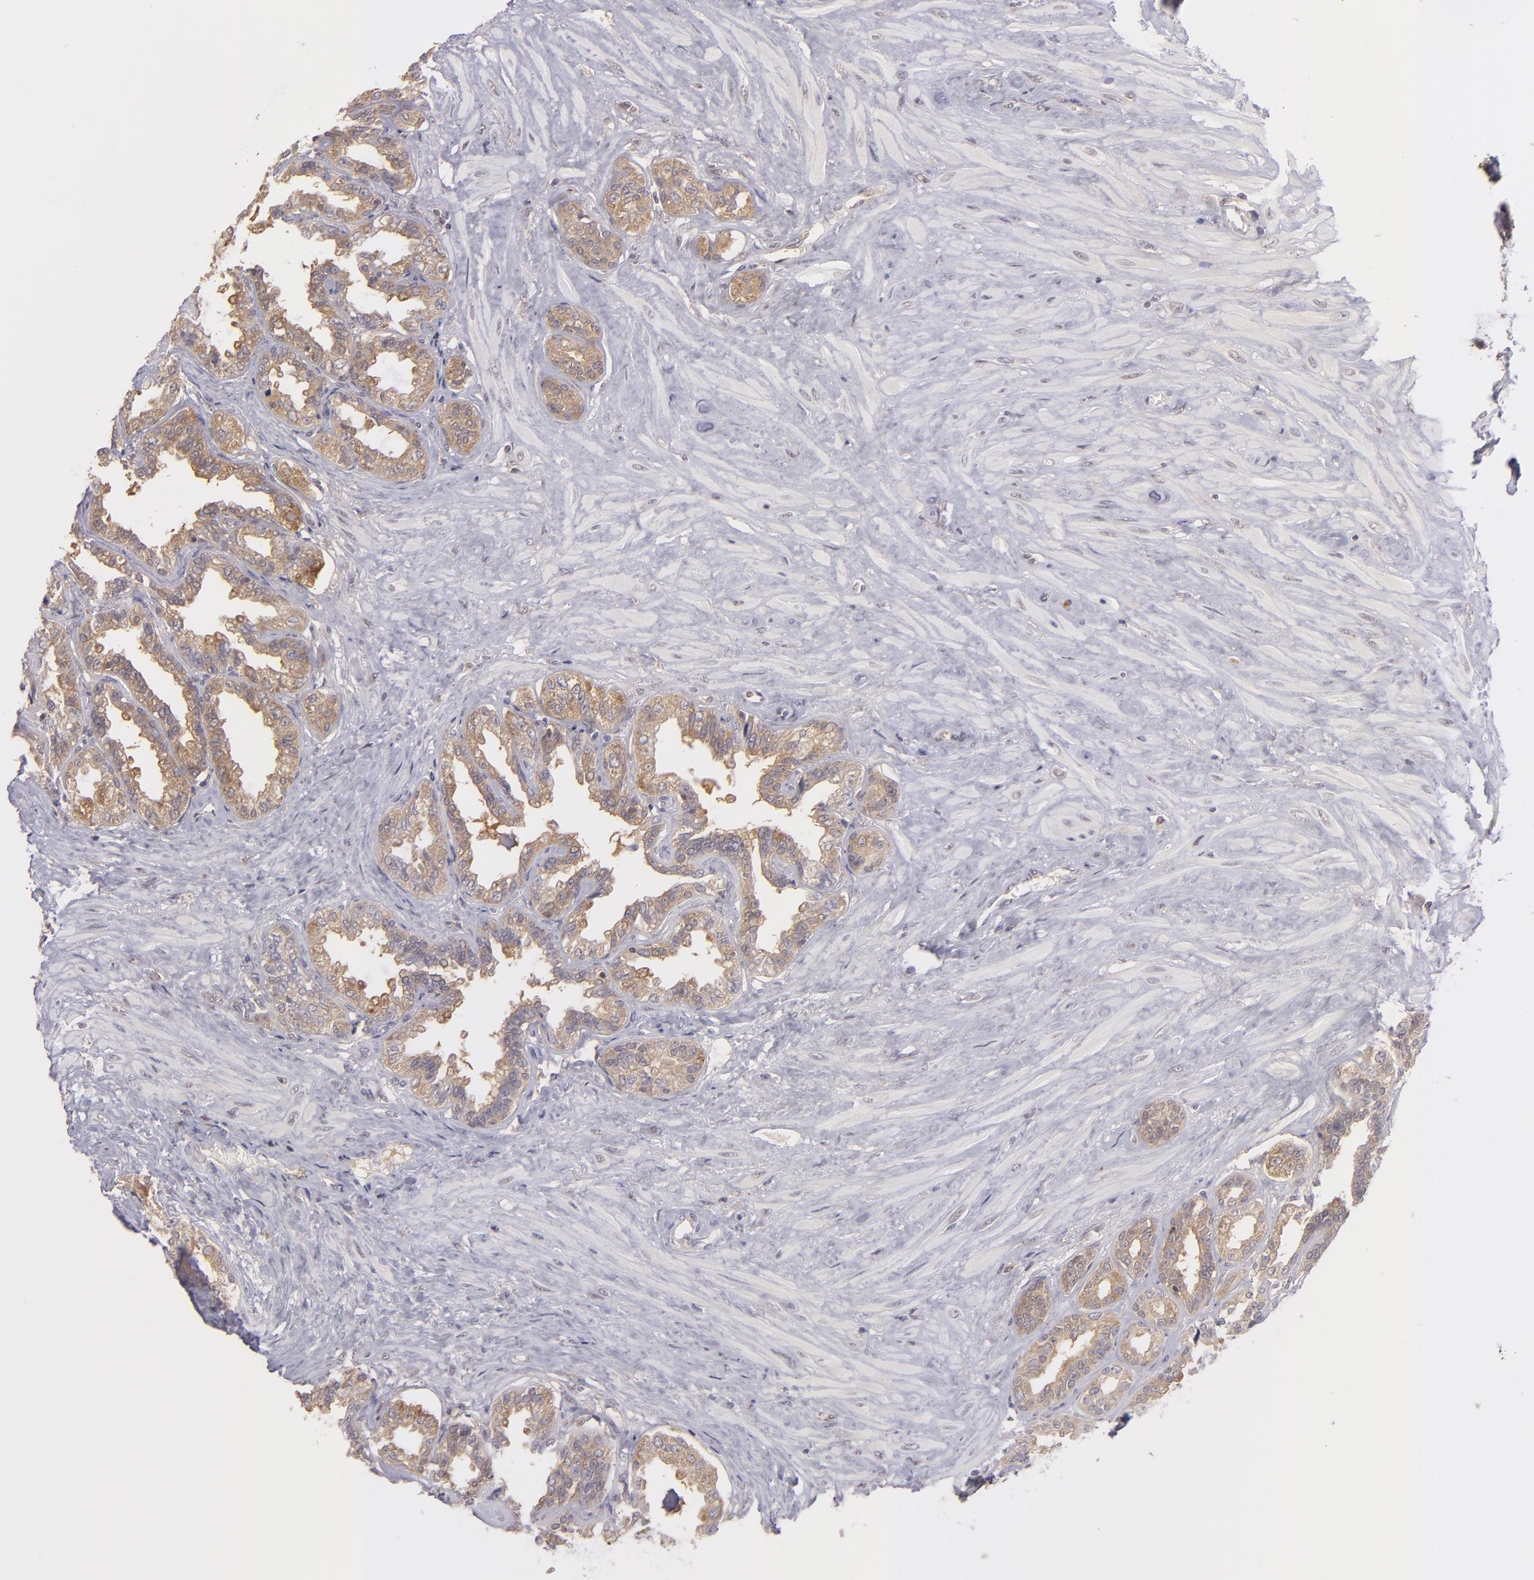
{"staining": {"intensity": "strong", "quantity": ">75%", "location": "cytoplasmic/membranous"}, "tissue": "seminal vesicle", "cell_type": "Glandular cells", "image_type": "normal", "snomed": [{"axis": "morphology", "description": "Normal tissue, NOS"}, {"axis": "morphology", "description": "Inflammation, NOS"}, {"axis": "topography", "description": "Urinary bladder"}, {"axis": "topography", "description": "Prostate"}, {"axis": "topography", "description": "Seminal veicle"}], "caption": "Normal seminal vesicle was stained to show a protein in brown. There is high levels of strong cytoplasmic/membranous expression in approximately >75% of glandular cells. The staining is performed using DAB brown chromogen to label protein expression. The nuclei are counter-stained blue using hematoxylin.", "gene": "PTPN13", "patient": {"sex": "male", "age": 82}}